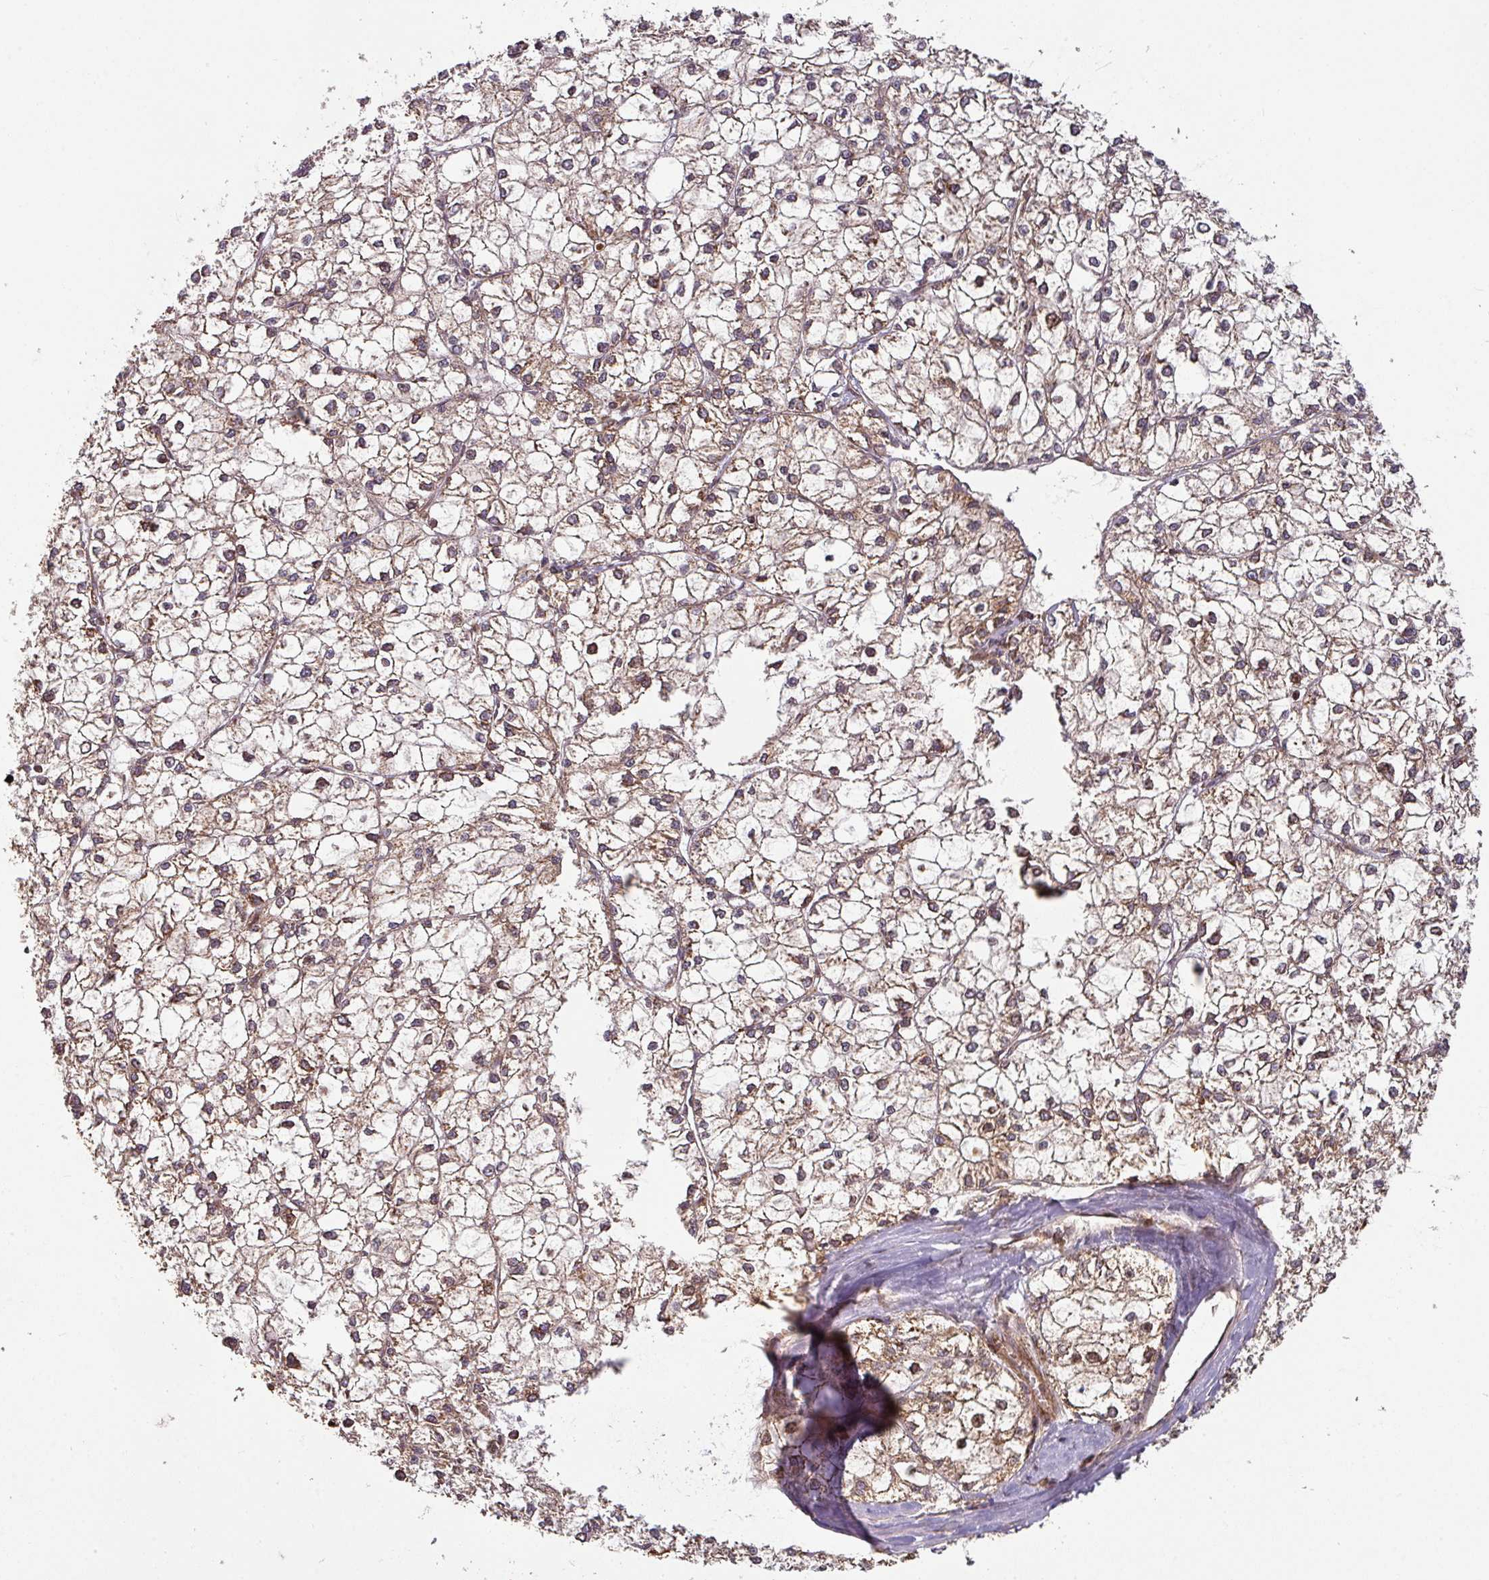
{"staining": {"intensity": "moderate", "quantity": ">75%", "location": "cytoplasmic/membranous"}, "tissue": "liver cancer", "cell_type": "Tumor cells", "image_type": "cancer", "snomed": [{"axis": "morphology", "description": "Carcinoma, Hepatocellular, NOS"}, {"axis": "topography", "description": "Liver"}], "caption": "Immunohistochemistry (IHC) image of human liver cancer (hepatocellular carcinoma) stained for a protein (brown), which exhibits medium levels of moderate cytoplasmic/membranous staining in about >75% of tumor cells.", "gene": "TRAP1", "patient": {"sex": "female", "age": 43}}